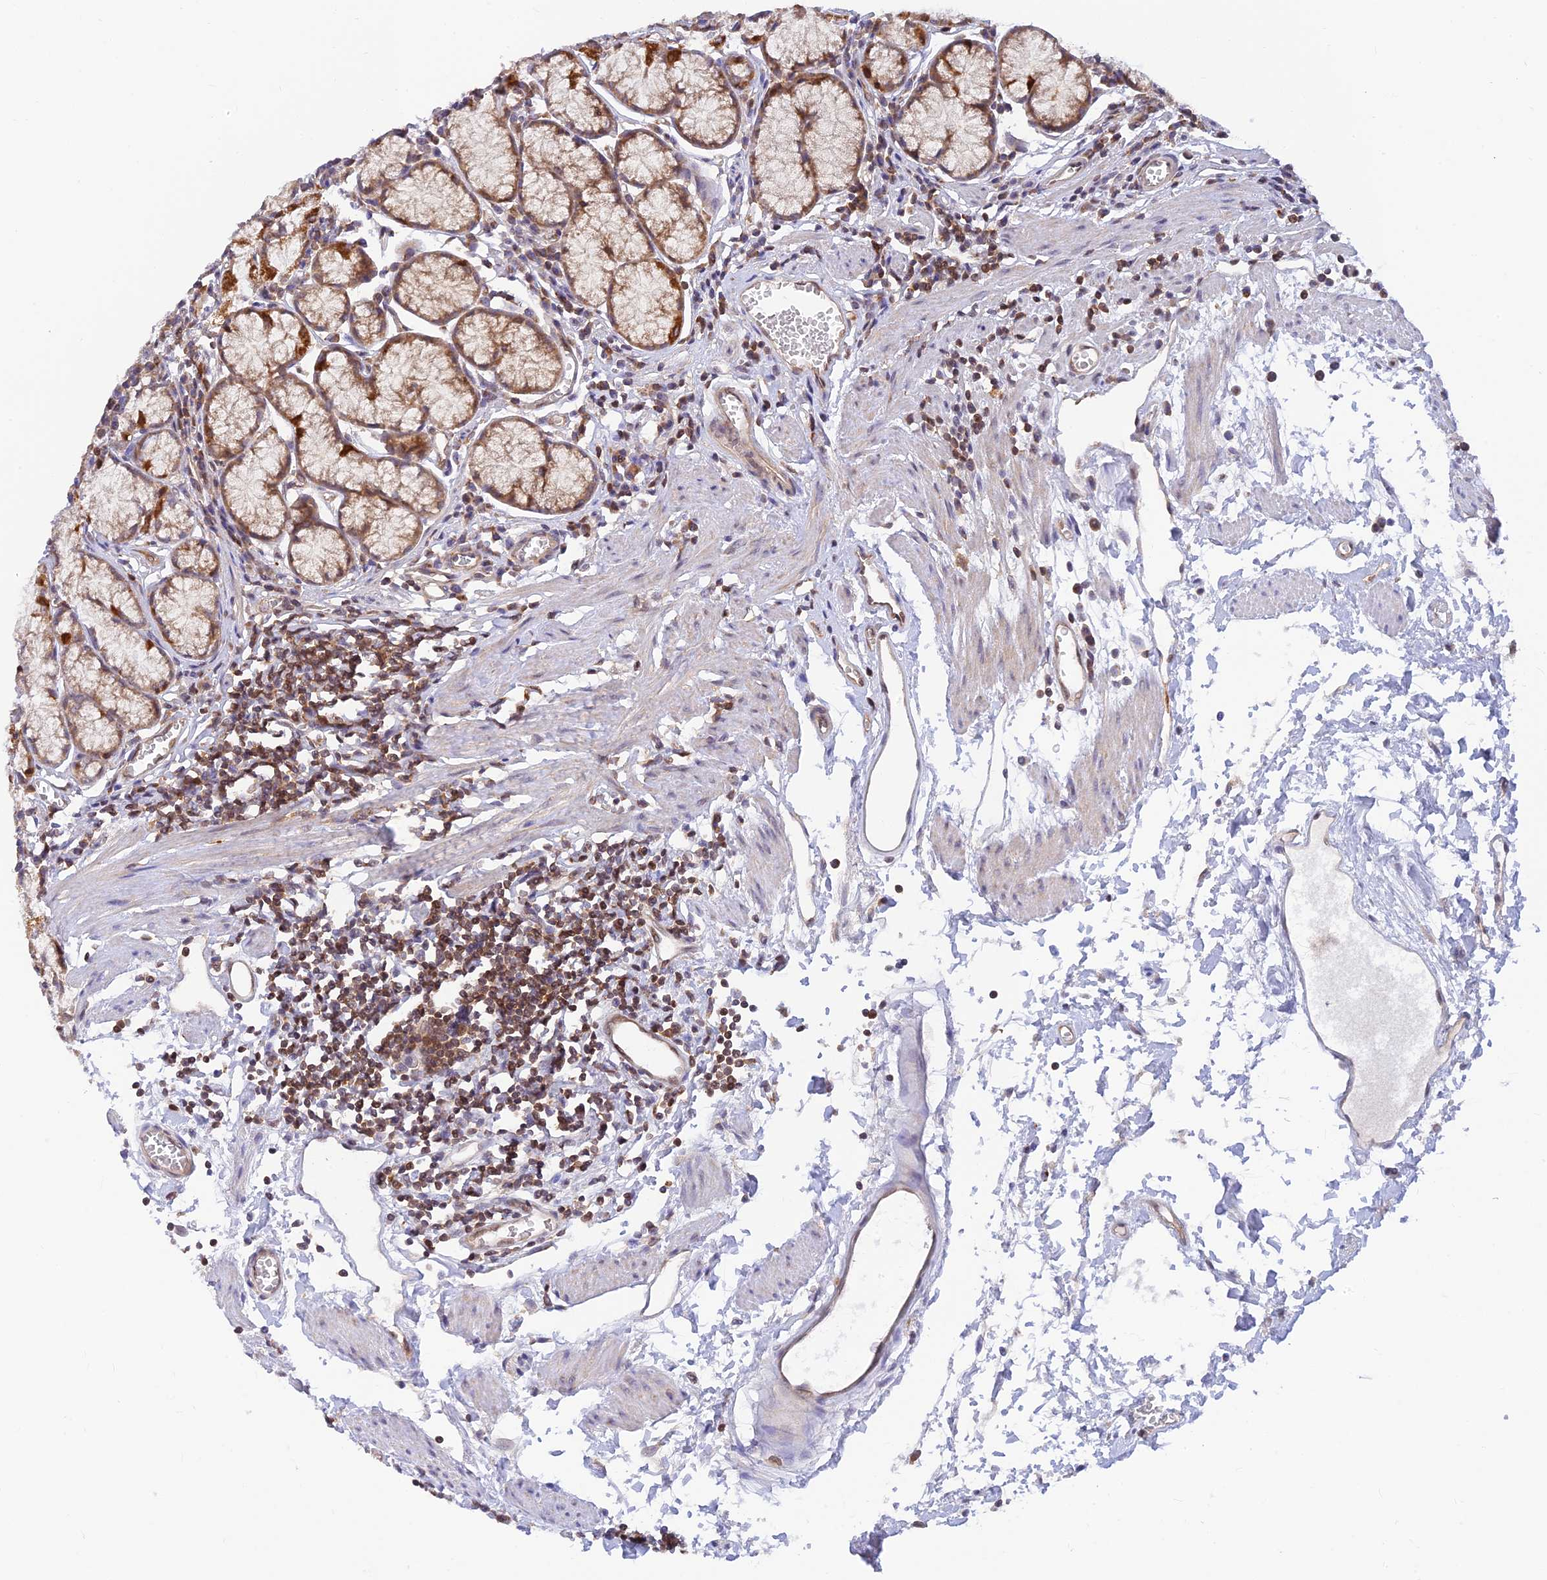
{"staining": {"intensity": "moderate", "quantity": "25%-75%", "location": "cytoplasmic/membranous"}, "tissue": "stomach", "cell_type": "Glandular cells", "image_type": "normal", "snomed": [{"axis": "morphology", "description": "Normal tissue, NOS"}, {"axis": "topography", "description": "Stomach"}], "caption": "Protein expression analysis of benign stomach reveals moderate cytoplasmic/membranous staining in approximately 25%-75% of glandular cells.", "gene": "LYSMD2", "patient": {"sex": "male", "age": 55}}